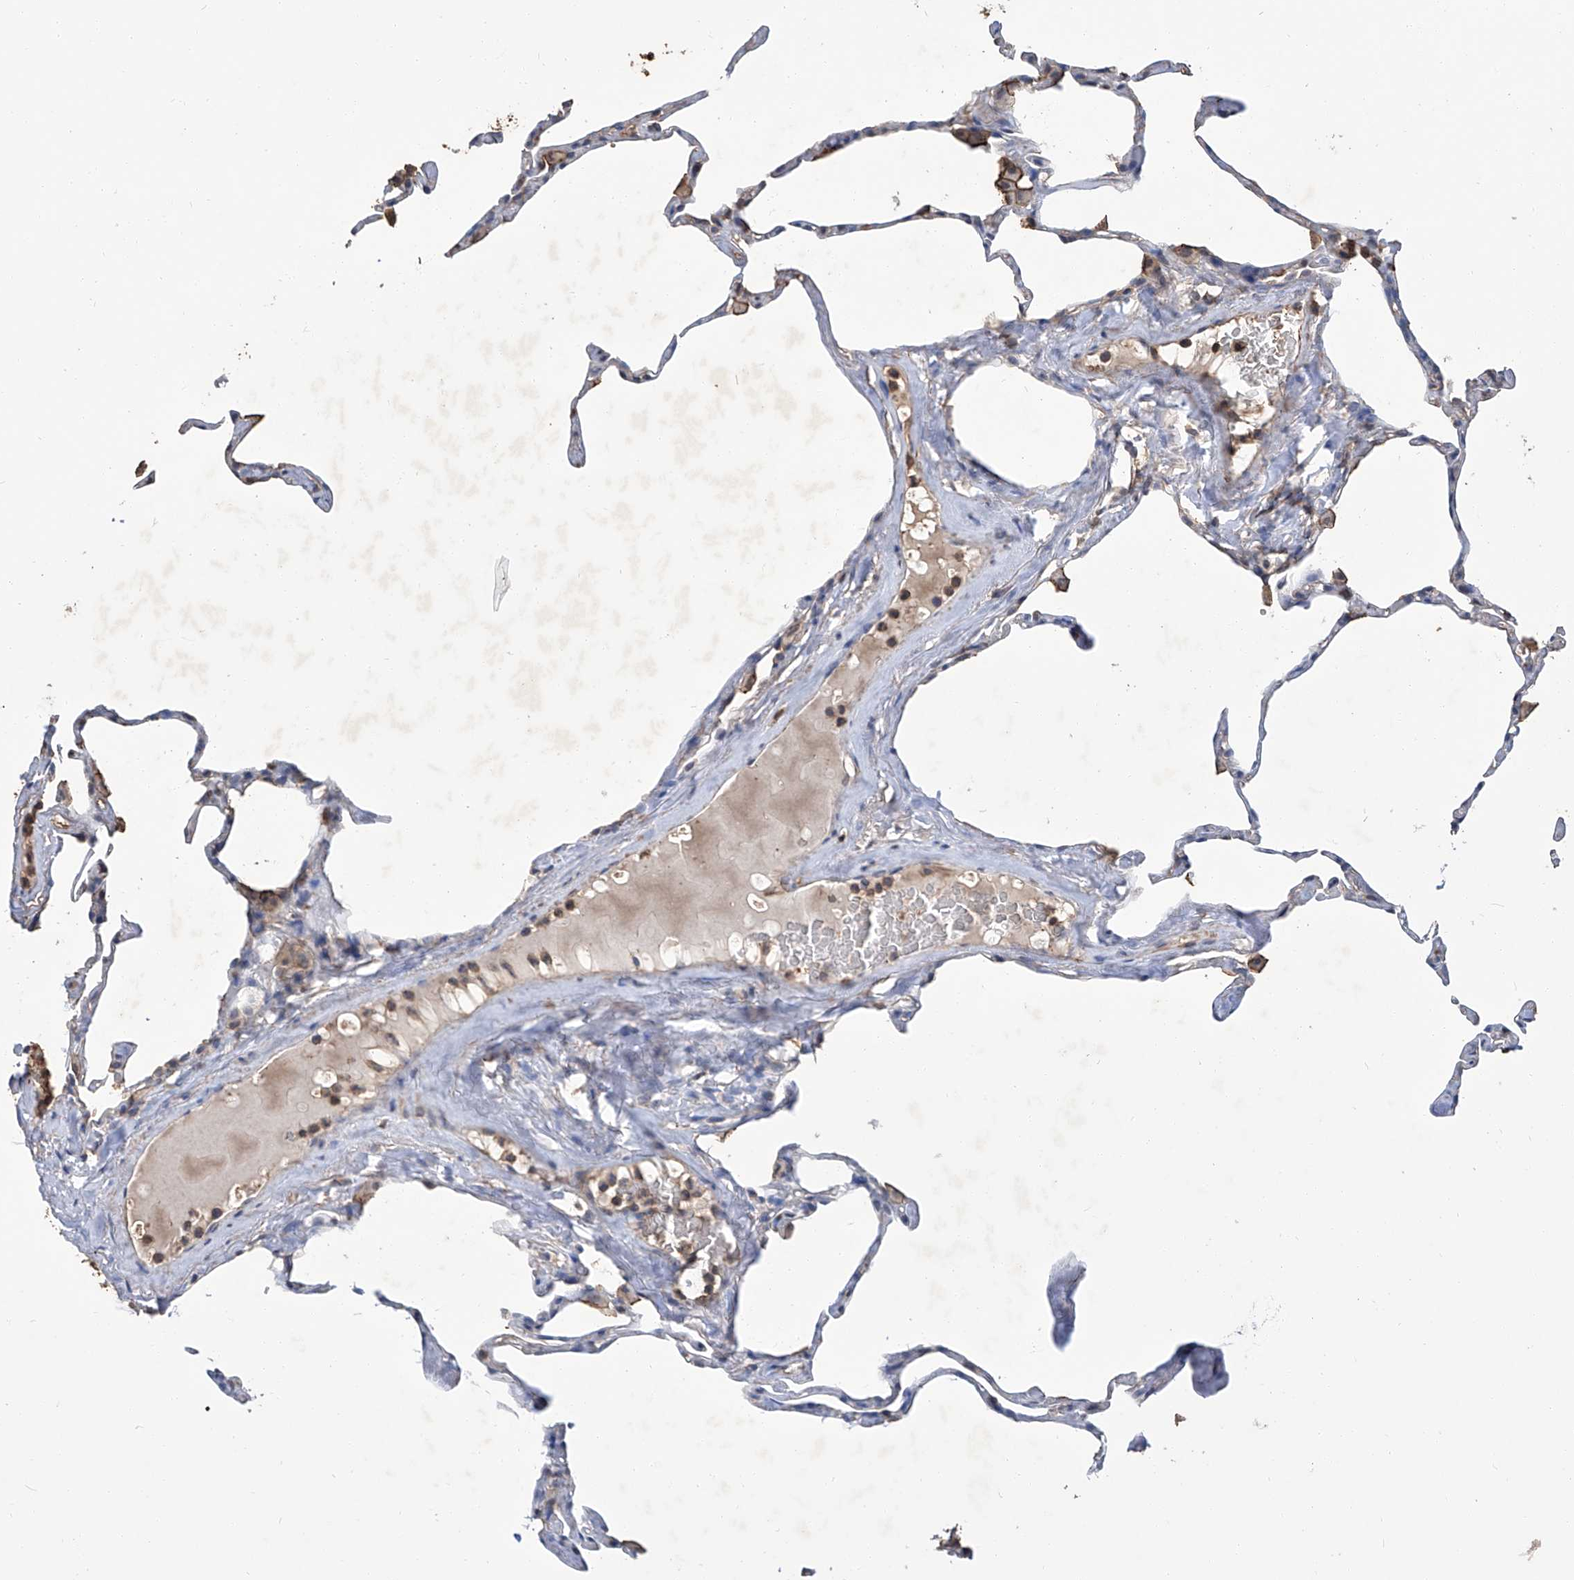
{"staining": {"intensity": "negative", "quantity": "none", "location": "none"}, "tissue": "lung", "cell_type": "Alveolar cells", "image_type": "normal", "snomed": [{"axis": "morphology", "description": "Normal tissue, NOS"}, {"axis": "topography", "description": "Lung"}], "caption": "IHC of unremarkable human lung reveals no expression in alveolar cells. (Brightfield microscopy of DAB immunohistochemistry at high magnification).", "gene": "GPT", "patient": {"sex": "male", "age": 65}}